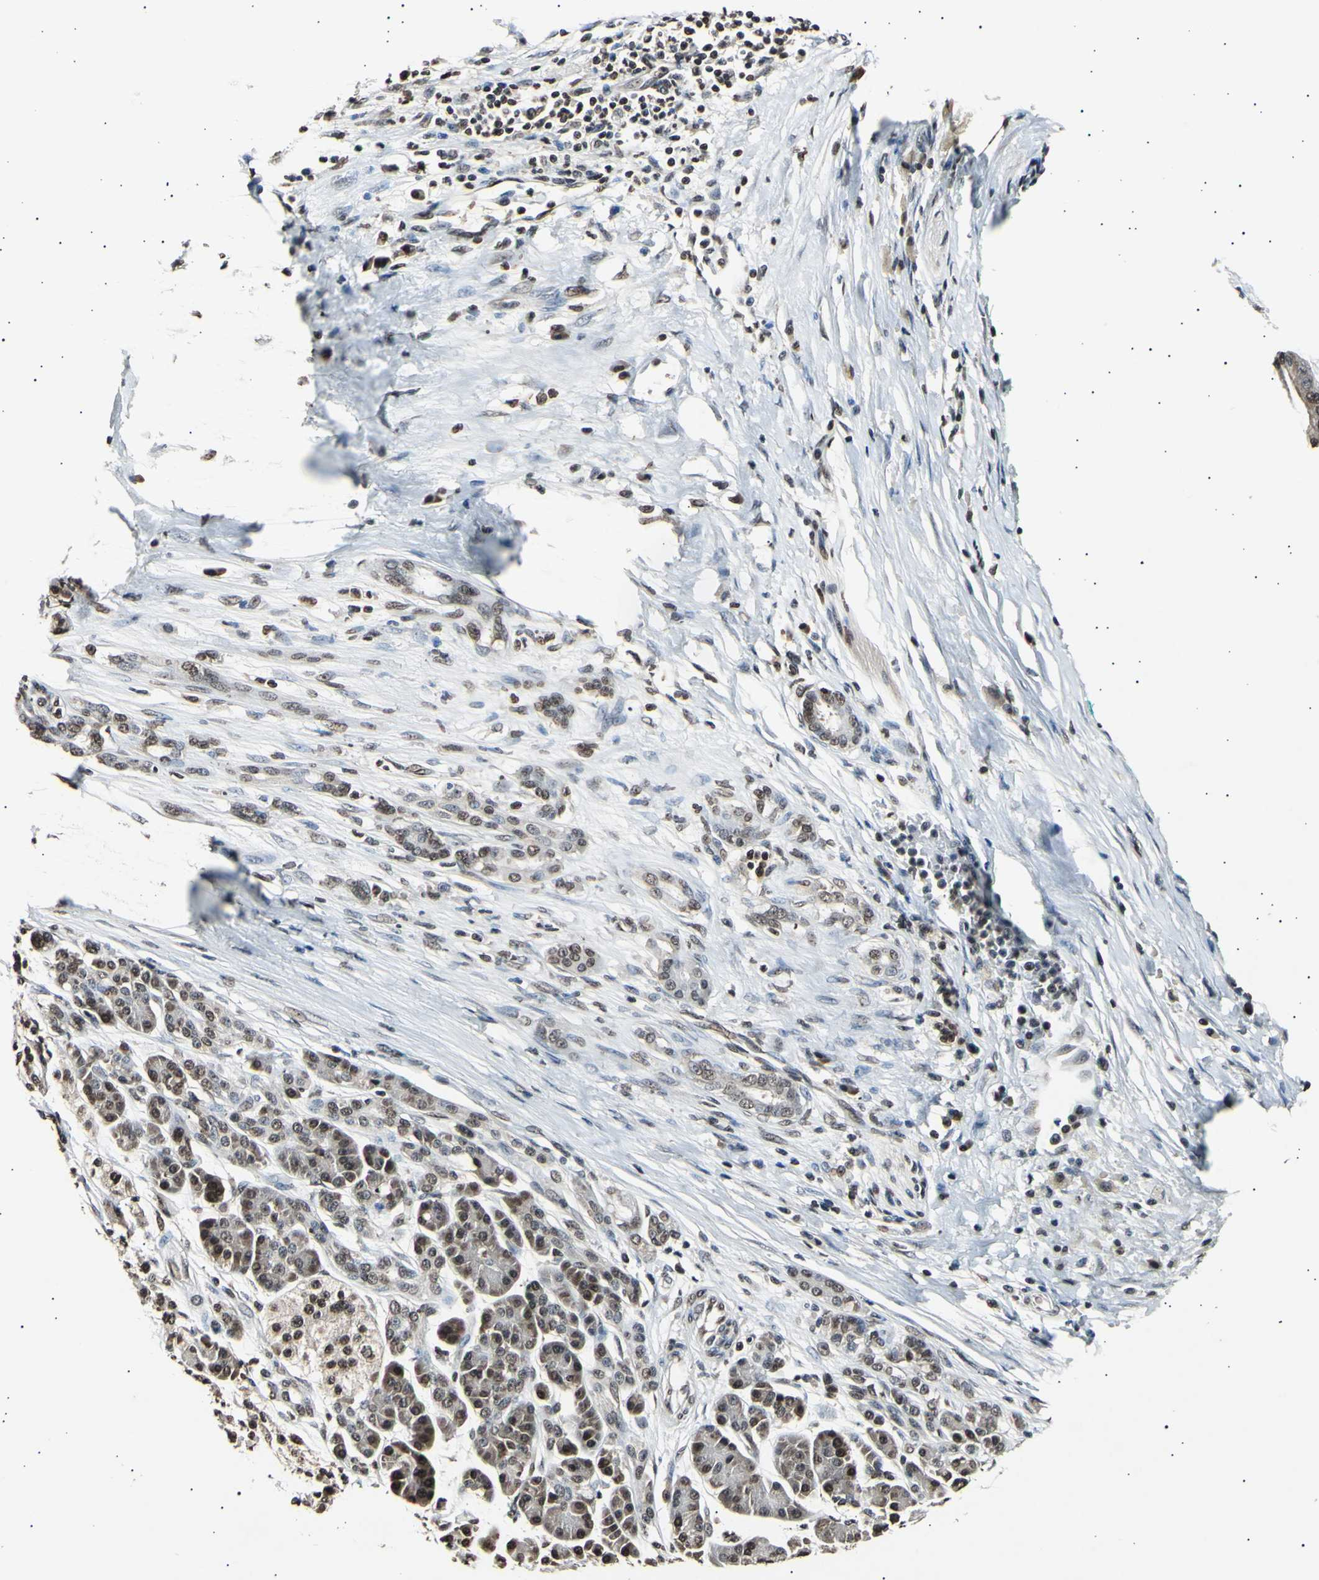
{"staining": {"intensity": "moderate", "quantity": ">75%", "location": "cytoplasmic/membranous,nuclear"}, "tissue": "pancreatic cancer", "cell_type": "Tumor cells", "image_type": "cancer", "snomed": [{"axis": "morphology", "description": "Adenocarcinoma, NOS"}, {"axis": "topography", "description": "Pancreas"}], "caption": "Immunohistochemical staining of pancreatic cancer exhibits moderate cytoplasmic/membranous and nuclear protein staining in about >75% of tumor cells.", "gene": "ANAPC7", "patient": {"sex": "male", "age": 59}}